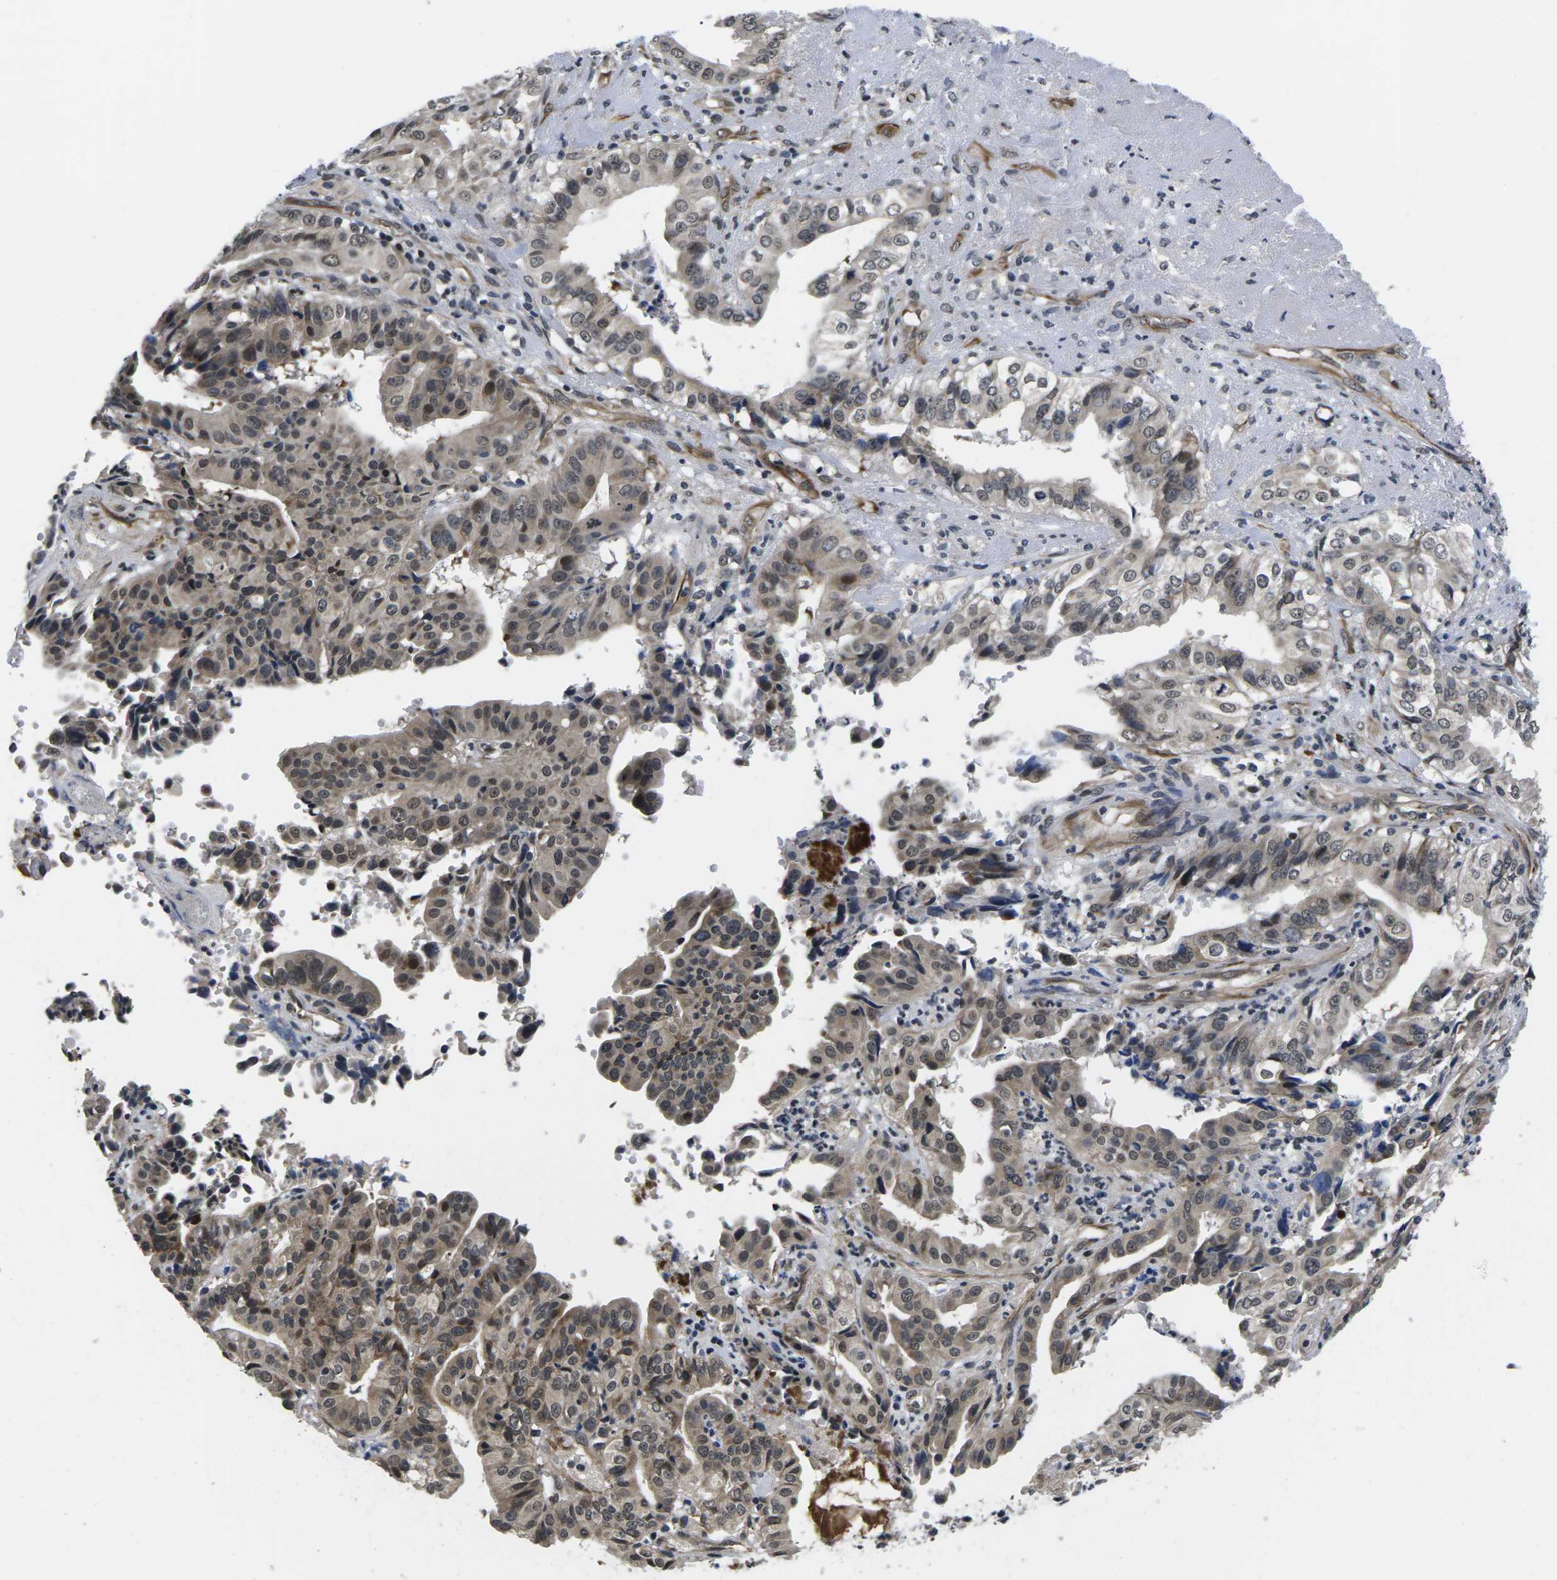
{"staining": {"intensity": "weak", "quantity": ">75%", "location": "cytoplasmic/membranous,nuclear"}, "tissue": "liver cancer", "cell_type": "Tumor cells", "image_type": "cancer", "snomed": [{"axis": "morphology", "description": "Cholangiocarcinoma"}, {"axis": "topography", "description": "Liver"}], "caption": "Human liver cancer stained with a brown dye shows weak cytoplasmic/membranous and nuclear positive positivity in approximately >75% of tumor cells.", "gene": "CCNE1", "patient": {"sex": "female", "age": 61}}